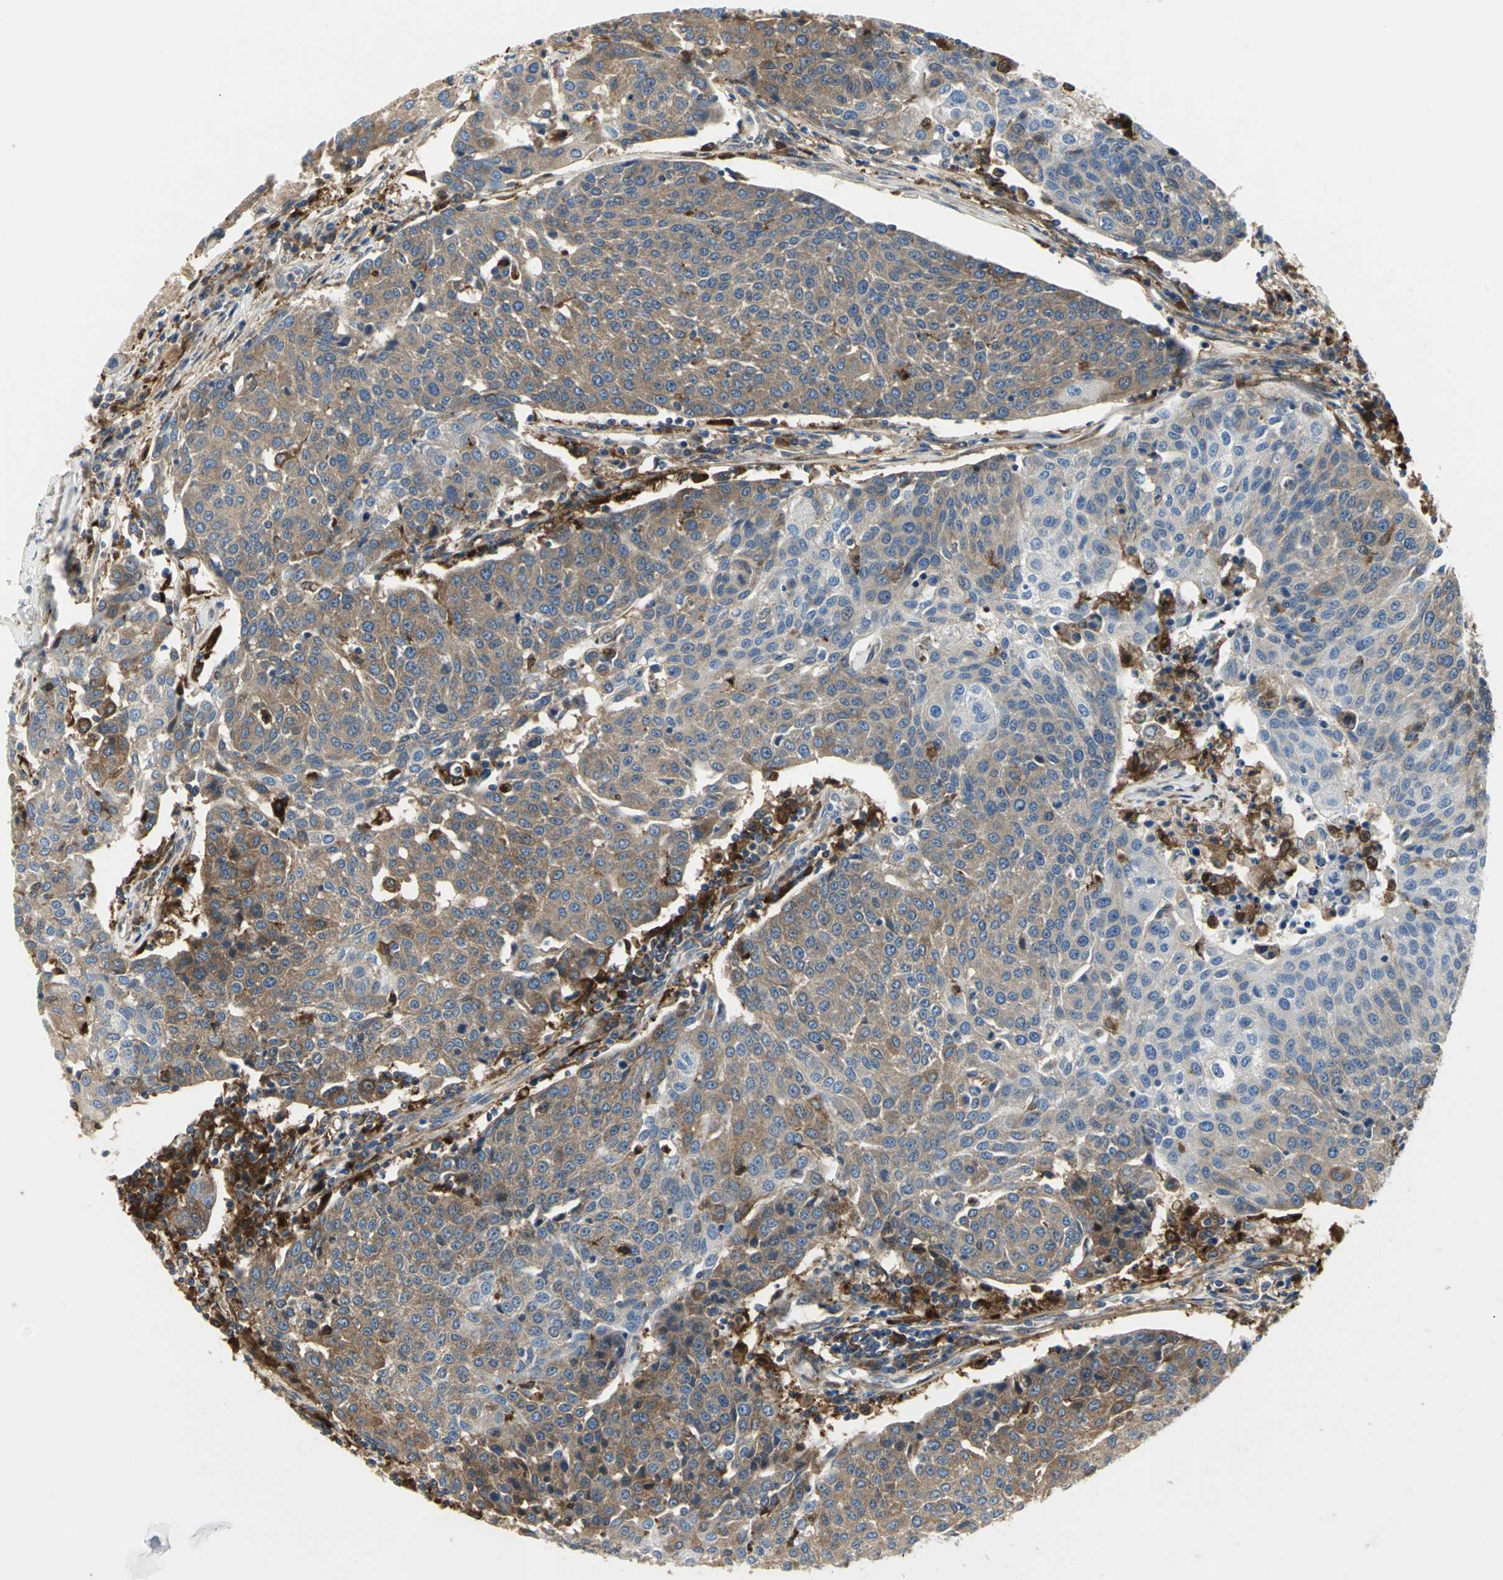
{"staining": {"intensity": "moderate", "quantity": ">75%", "location": "cytoplasmic/membranous"}, "tissue": "urothelial cancer", "cell_type": "Tumor cells", "image_type": "cancer", "snomed": [{"axis": "morphology", "description": "Urothelial carcinoma, High grade"}, {"axis": "topography", "description": "Urinary bladder"}], "caption": "Protein positivity by immunohistochemistry displays moderate cytoplasmic/membranous positivity in about >75% of tumor cells in high-grade urothelial carcinoma.", "gene": "CHRNB1", "patient": {"sex": "female", "age": 85}}